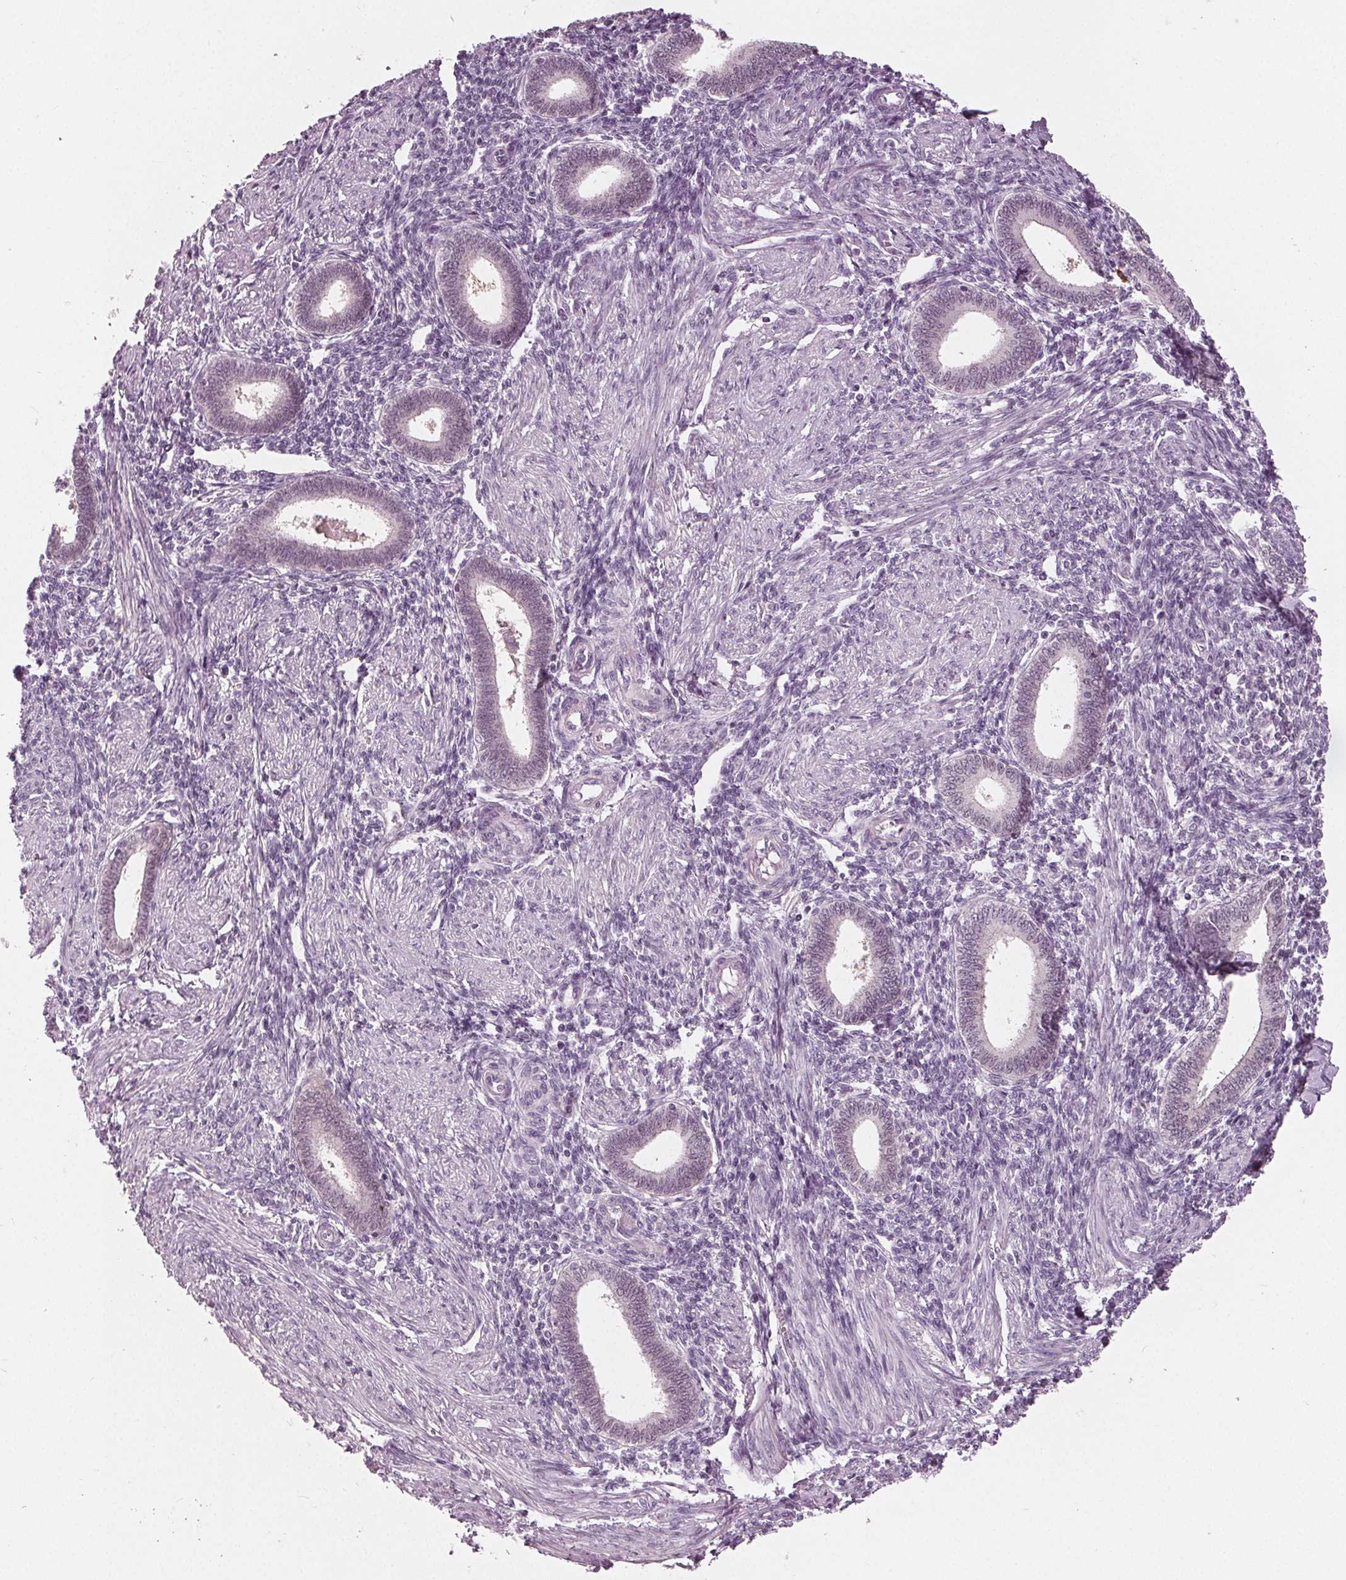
{"staining": {"intensity": "negative", "quantity": "none", "location": "none"}, "tissue": "endometrium", "cell_type": "Cells in endometrial stroma", "image_type": "normal", "snomed": [{"axis": "morphology", "description": "Normal tissue, NOS"}, {"axis": "topography", "description": "Endometrium"}], "caption": "DAB immunohistochemical staining of unremarkable human endometrium exhibits no significant staining in cells in endometrial stroma. (DAB (3,3'-diaminobenzidine) immunohistochemistry (IHC), high magnification).", "gene": "TKFC", "patient": {"sex": "female", "age": 42}}